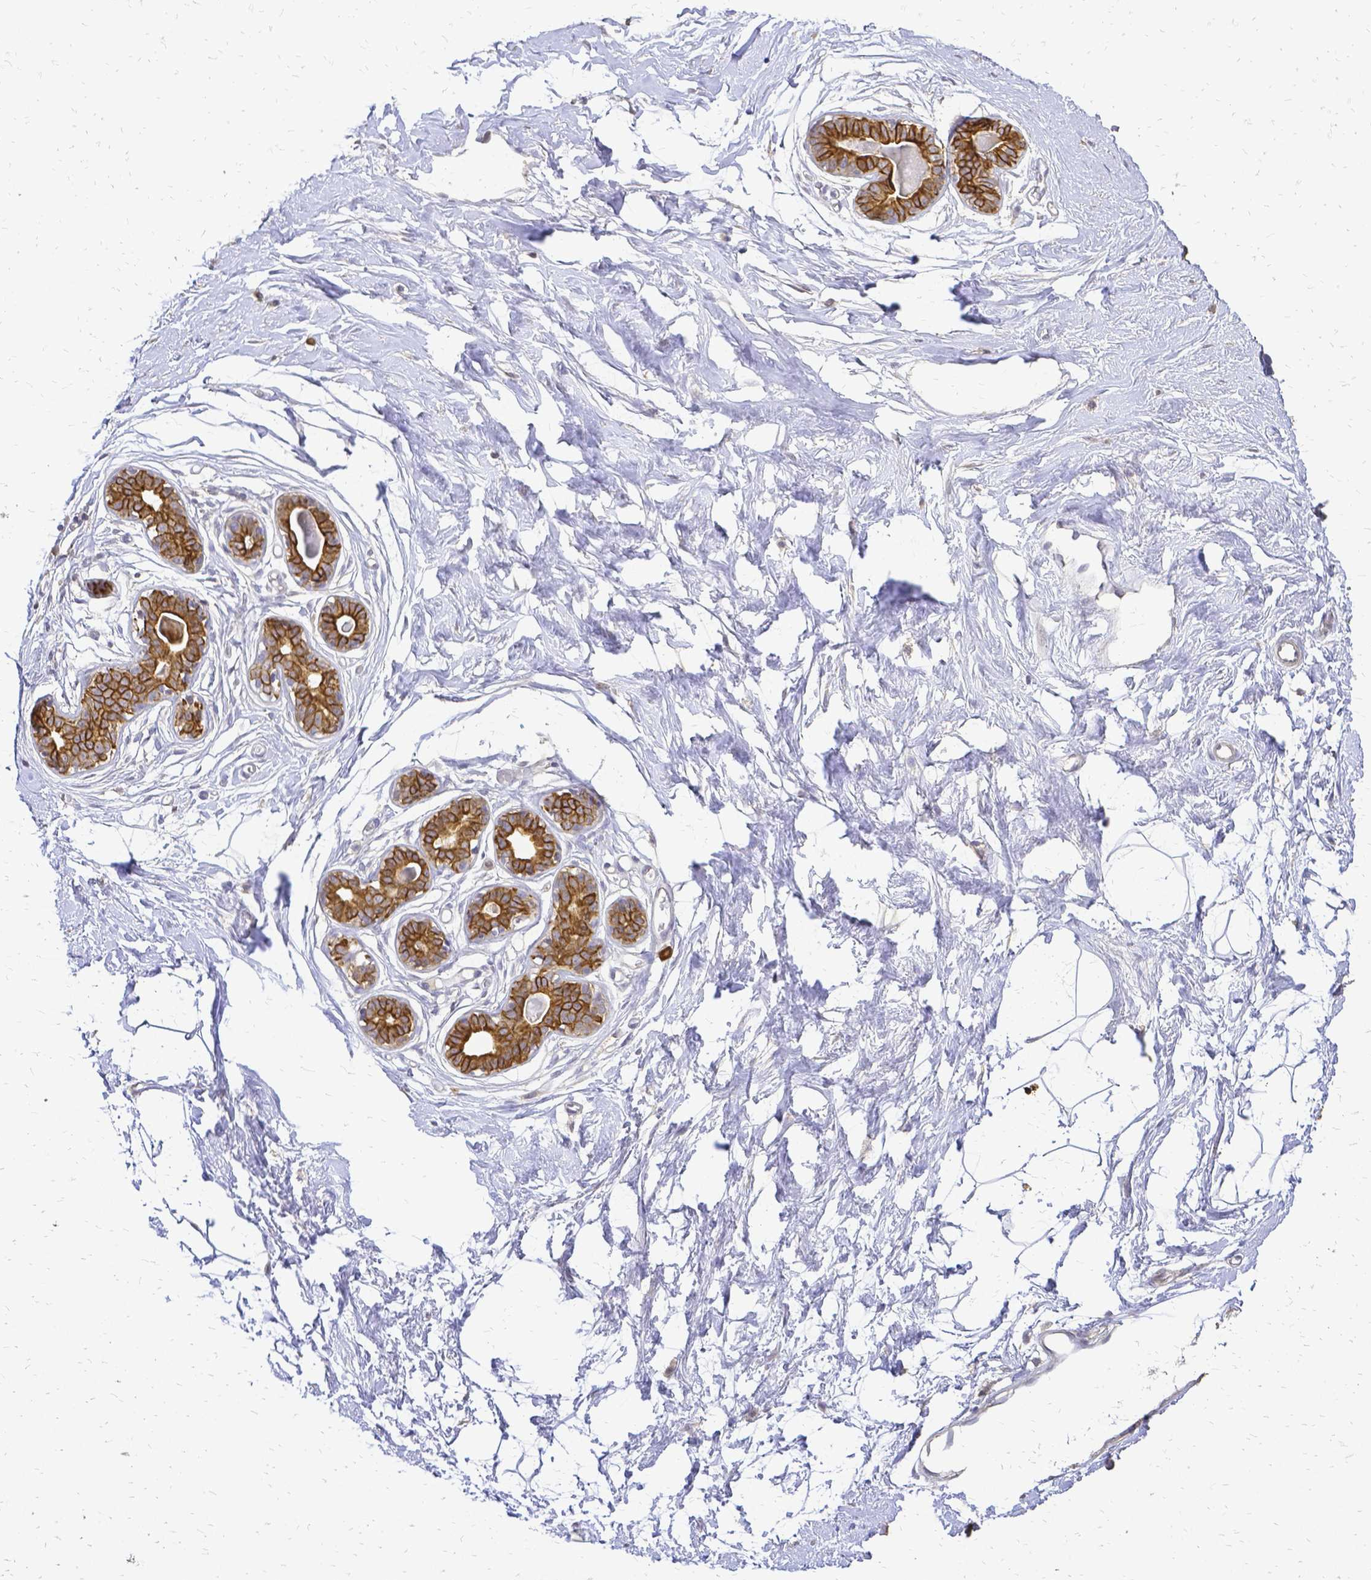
{"staining": {"intensity": "negative", "quantity": "none", "location": "none"}, "tissue": "breast", "cell_type": "Adipocytes", "image_type": "normal", "snomed": [{"axis": "morphology", "description": "Normal tissue, NOS"}, {"axis": "topography", "description": "Breast"}], "caption": "An immunohistochemistry (IHC) micrograph of benign breast is shown. There is no staining in adipocytes of breast.", "gene": "CIB1", "patient": {"sex": "female", "age": 45}}